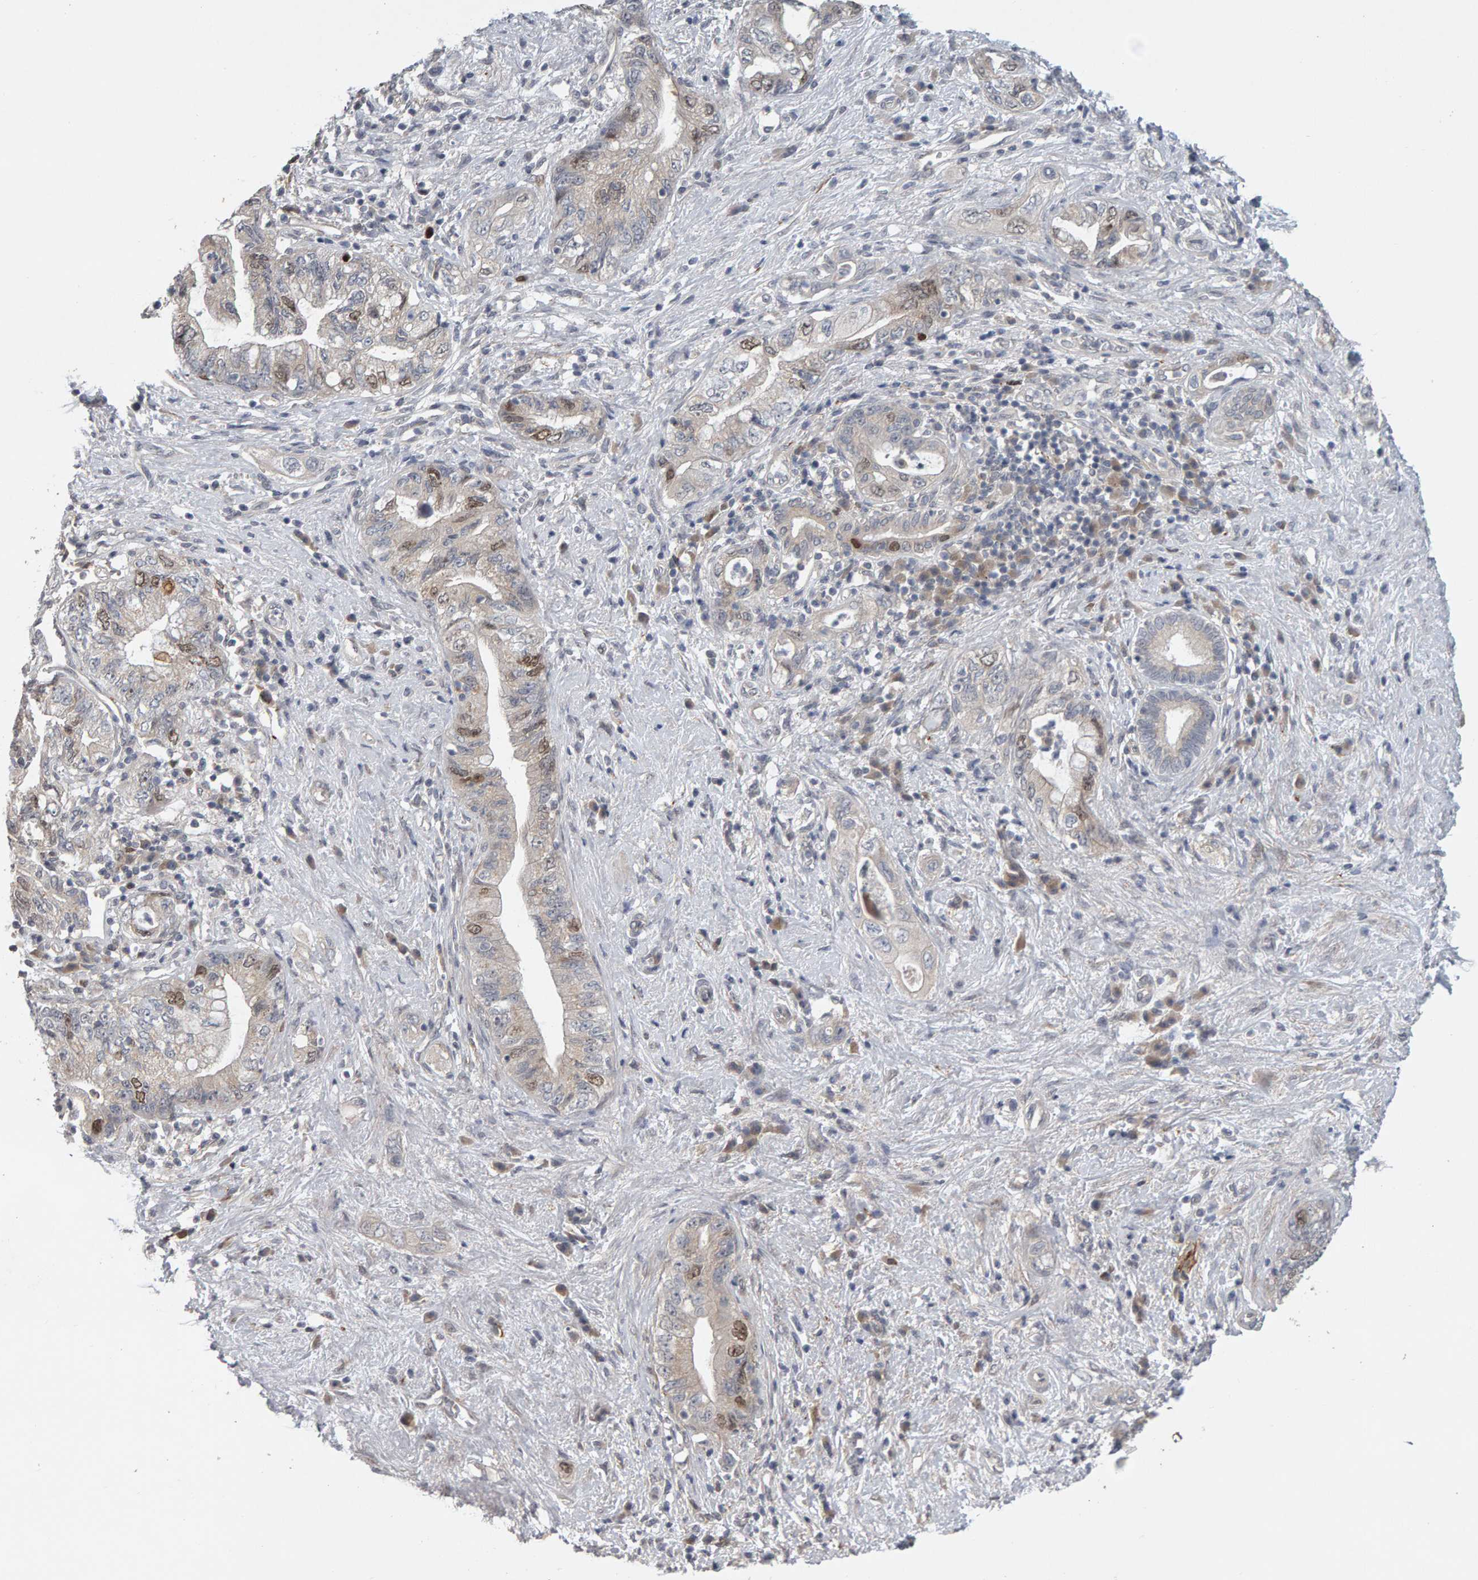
{"staining": {"intensity": "moderate", "quantity": "<25%", "location": "nuclear"}, "tissue": "pancreatic cancer", "cell_type": "Tumor cells", "image_type": "cancer", "snomed": [{"axis": "morphology", "description": "Adenocarcinoma, NOS"}, {"axis": "topography", "description": "Pancreas"}], "caption": "Pancreatic adenocarcinoma tissue displays moderate nuclear expression in about <25% of tumor cells", "gene": "CDCA5", "patient": {"sex": "female", "age": 73}}